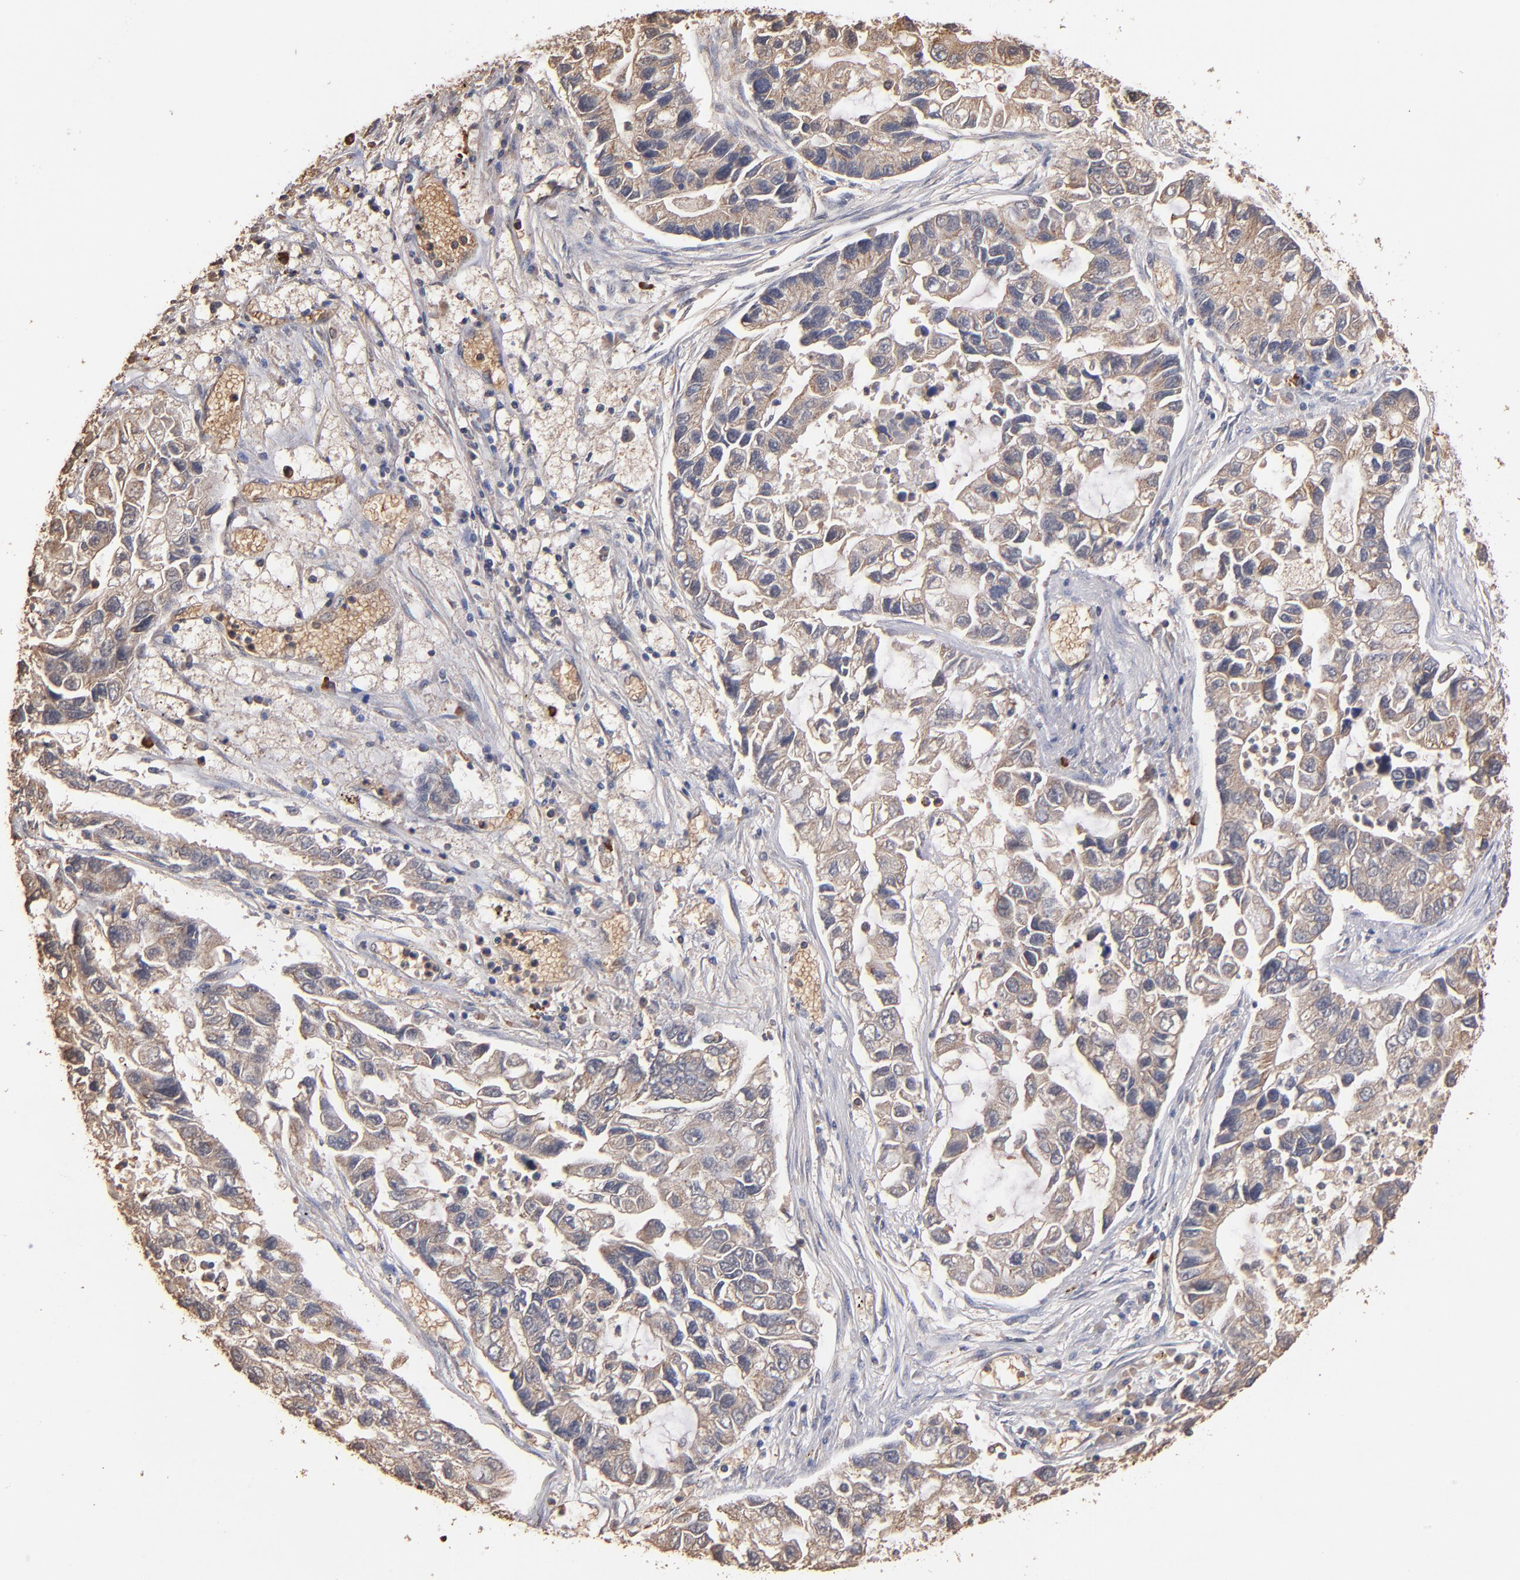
{"staining": {"intensity": "moderate", "quantity": ">75%", "location": "cytoplasmic/membranous"}, "tissue": "lung cancer", "cell_type": "Tumor cells", "image_type": "cancer", "snomed": [{"axis": "morphology", "description": "Adenocarcinoma, NOS"}, {"axis": "topography", "description": "Lung"}], "caption": "High-magnification brightfield microscopy of lung cancer stained with DAB (3,3'-diaminobenzidine) (brown) and counterstained with hematoxylin (blue). tumor cells exhibit moderate cytoplasmic/membranous positivity is present in about>75% of cells.", "gene": "RO60", "patient": {"sex": "female", "age": 51}}